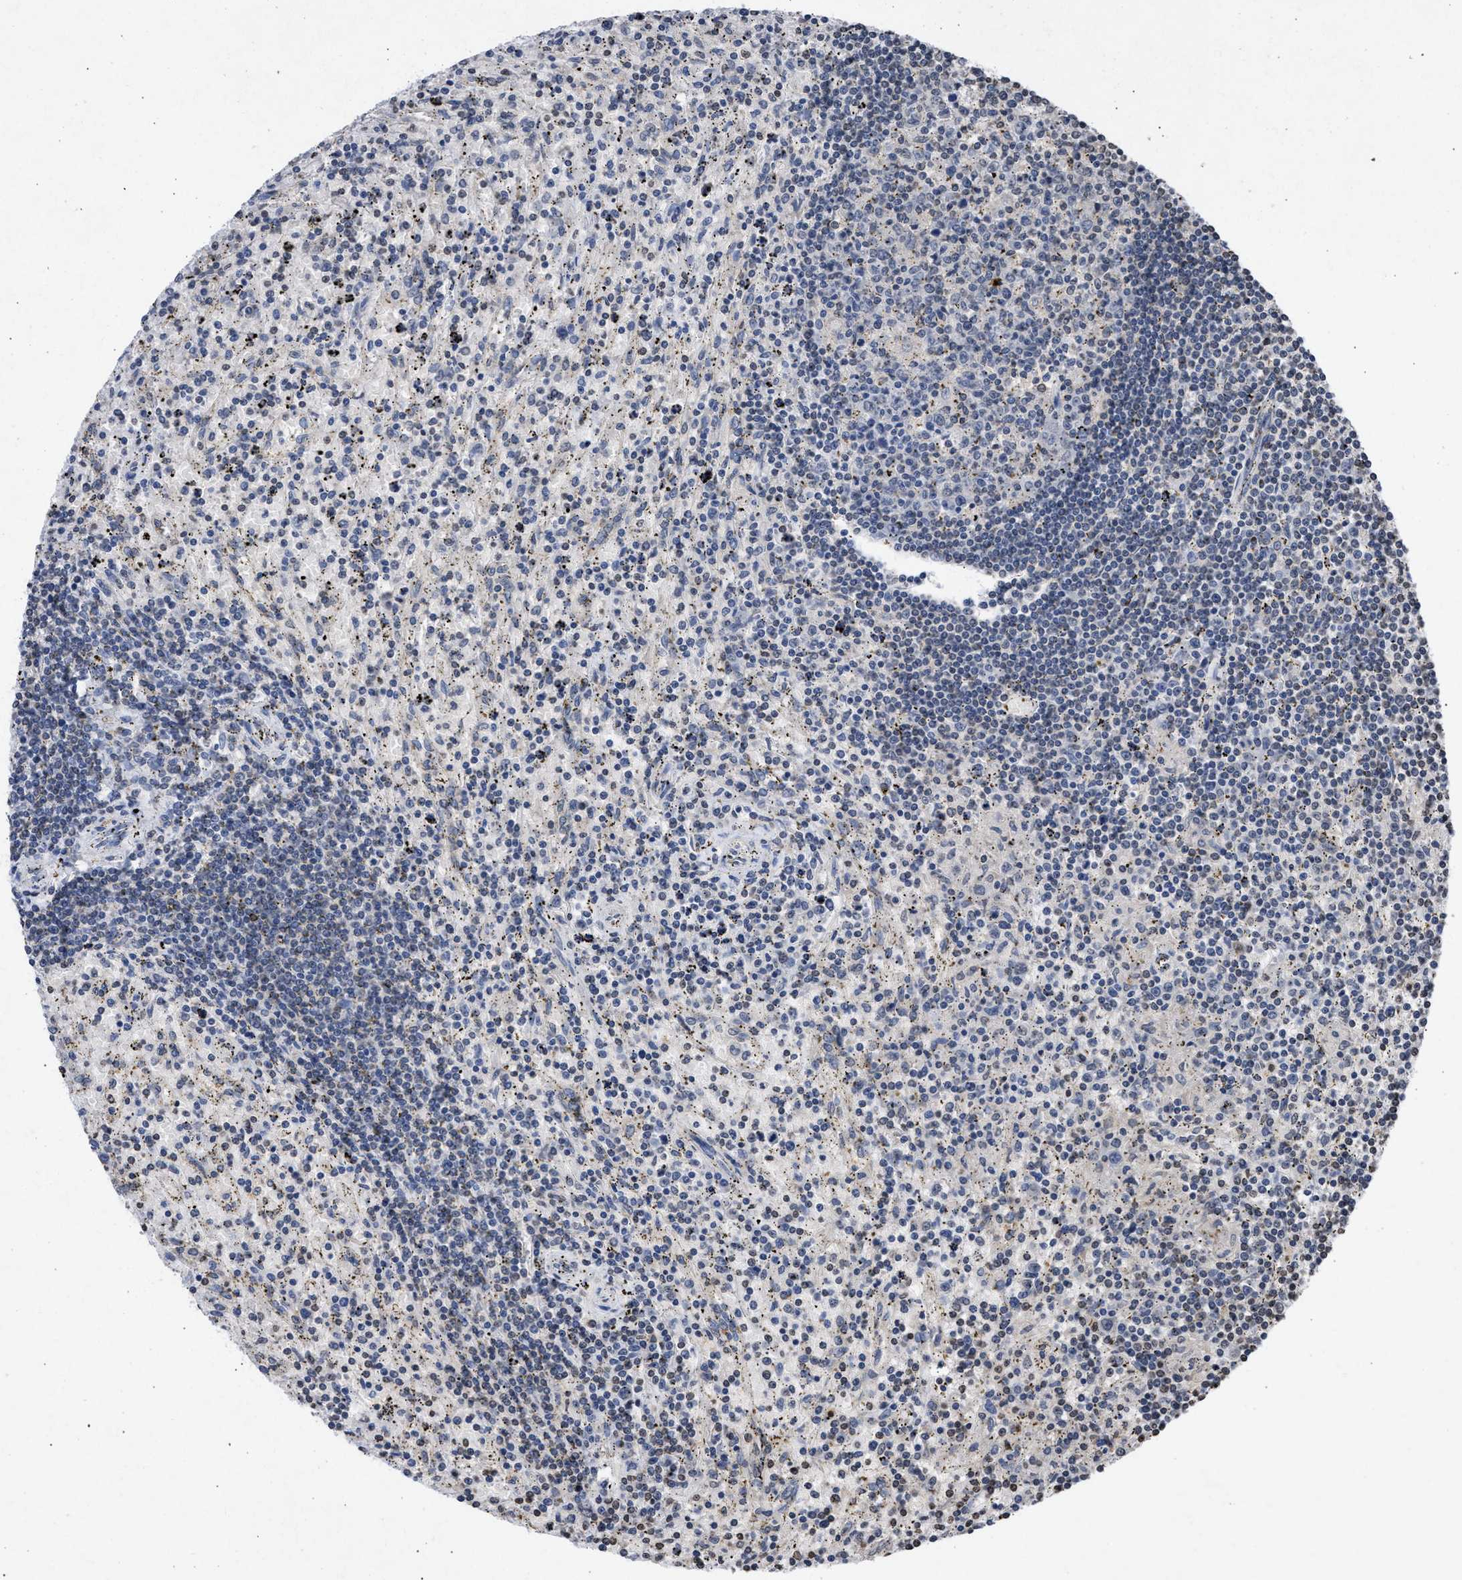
{"staining": {"intensity": "negative", "quantity": "none", "location": "none"}, "tissue": "lymphoma", "cell_type": "Tumor cells", "image_type": "cancer", "snomed": [{"axis": "morphology", "description": "Malignant lymphoma, non-Hodgkin's type, Low grade"}, {"axis": "topography", "description": "Spleen"}], "caption": "This micrograph is of low-grade malignant lymphoma, non-Hodgkin's type stained with immunohistochemistry (IHC) to label a protein in brown with the nuclei are counter-stained blue. There is no positivity in tumor cells. (Immunohistochemistry, brightfield microscopy, high magnification).", "gene": "NUP35", "patient": {"sex": "male", "age": 76}}